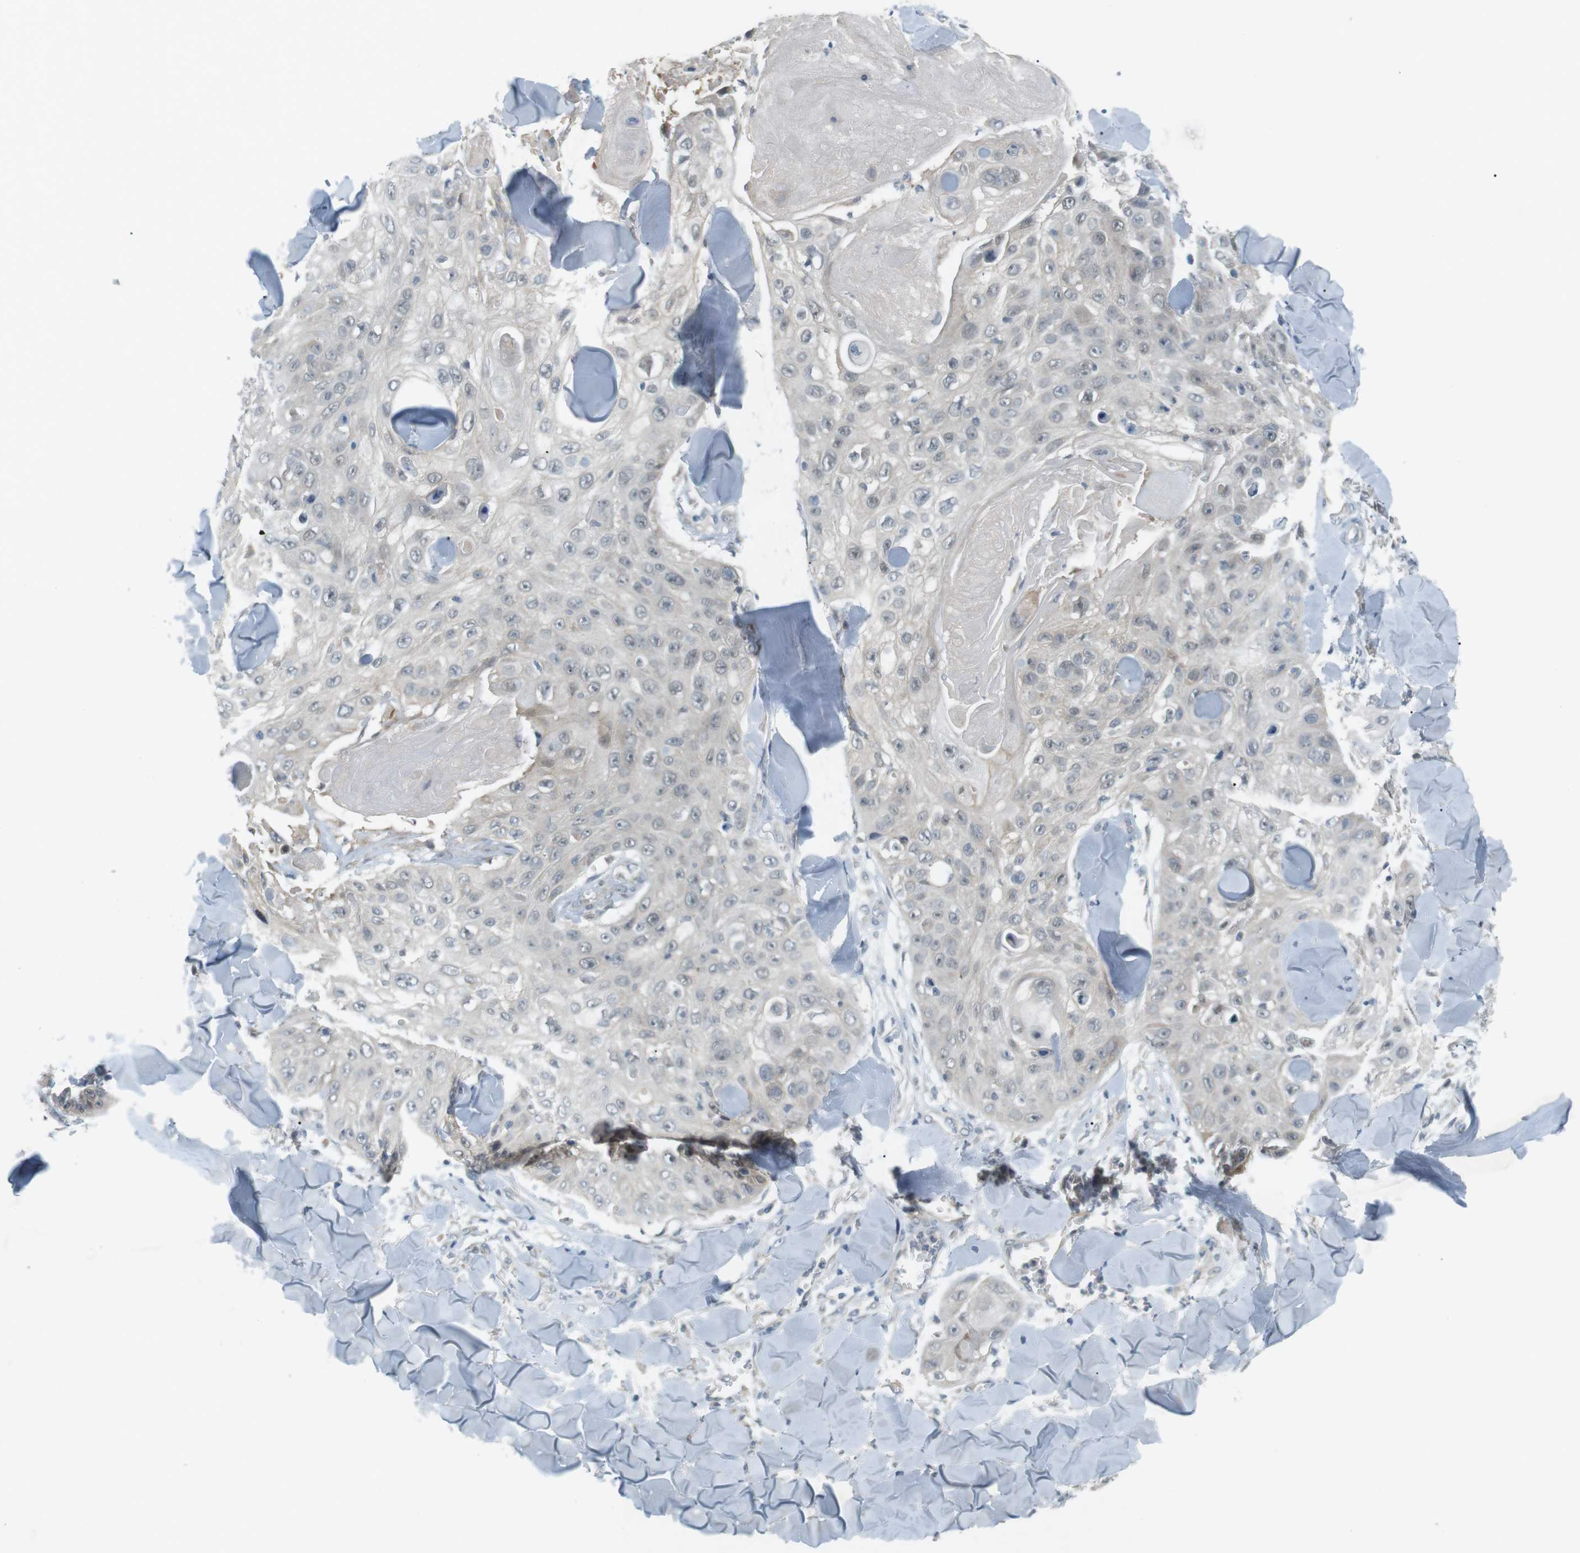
{"staining": {"intensity": "negative", "quantity": "none", "location": "none"}, "tissue": "skin cancer", "cell_type": "Tumor cells", "image_type": "cancer", "snomed": [{"axis": "morphology", "description": "Squamous cell carcinoma, NOS"}, {"axis": "topography", "description": "Skin"}], "caption": "Micrograph shows no significant protein positivity in tumor cells of skin cancer (squamous cell carcinoma).", "gene": "RTN3", "patient": {"sex": "male", "age": 86}}